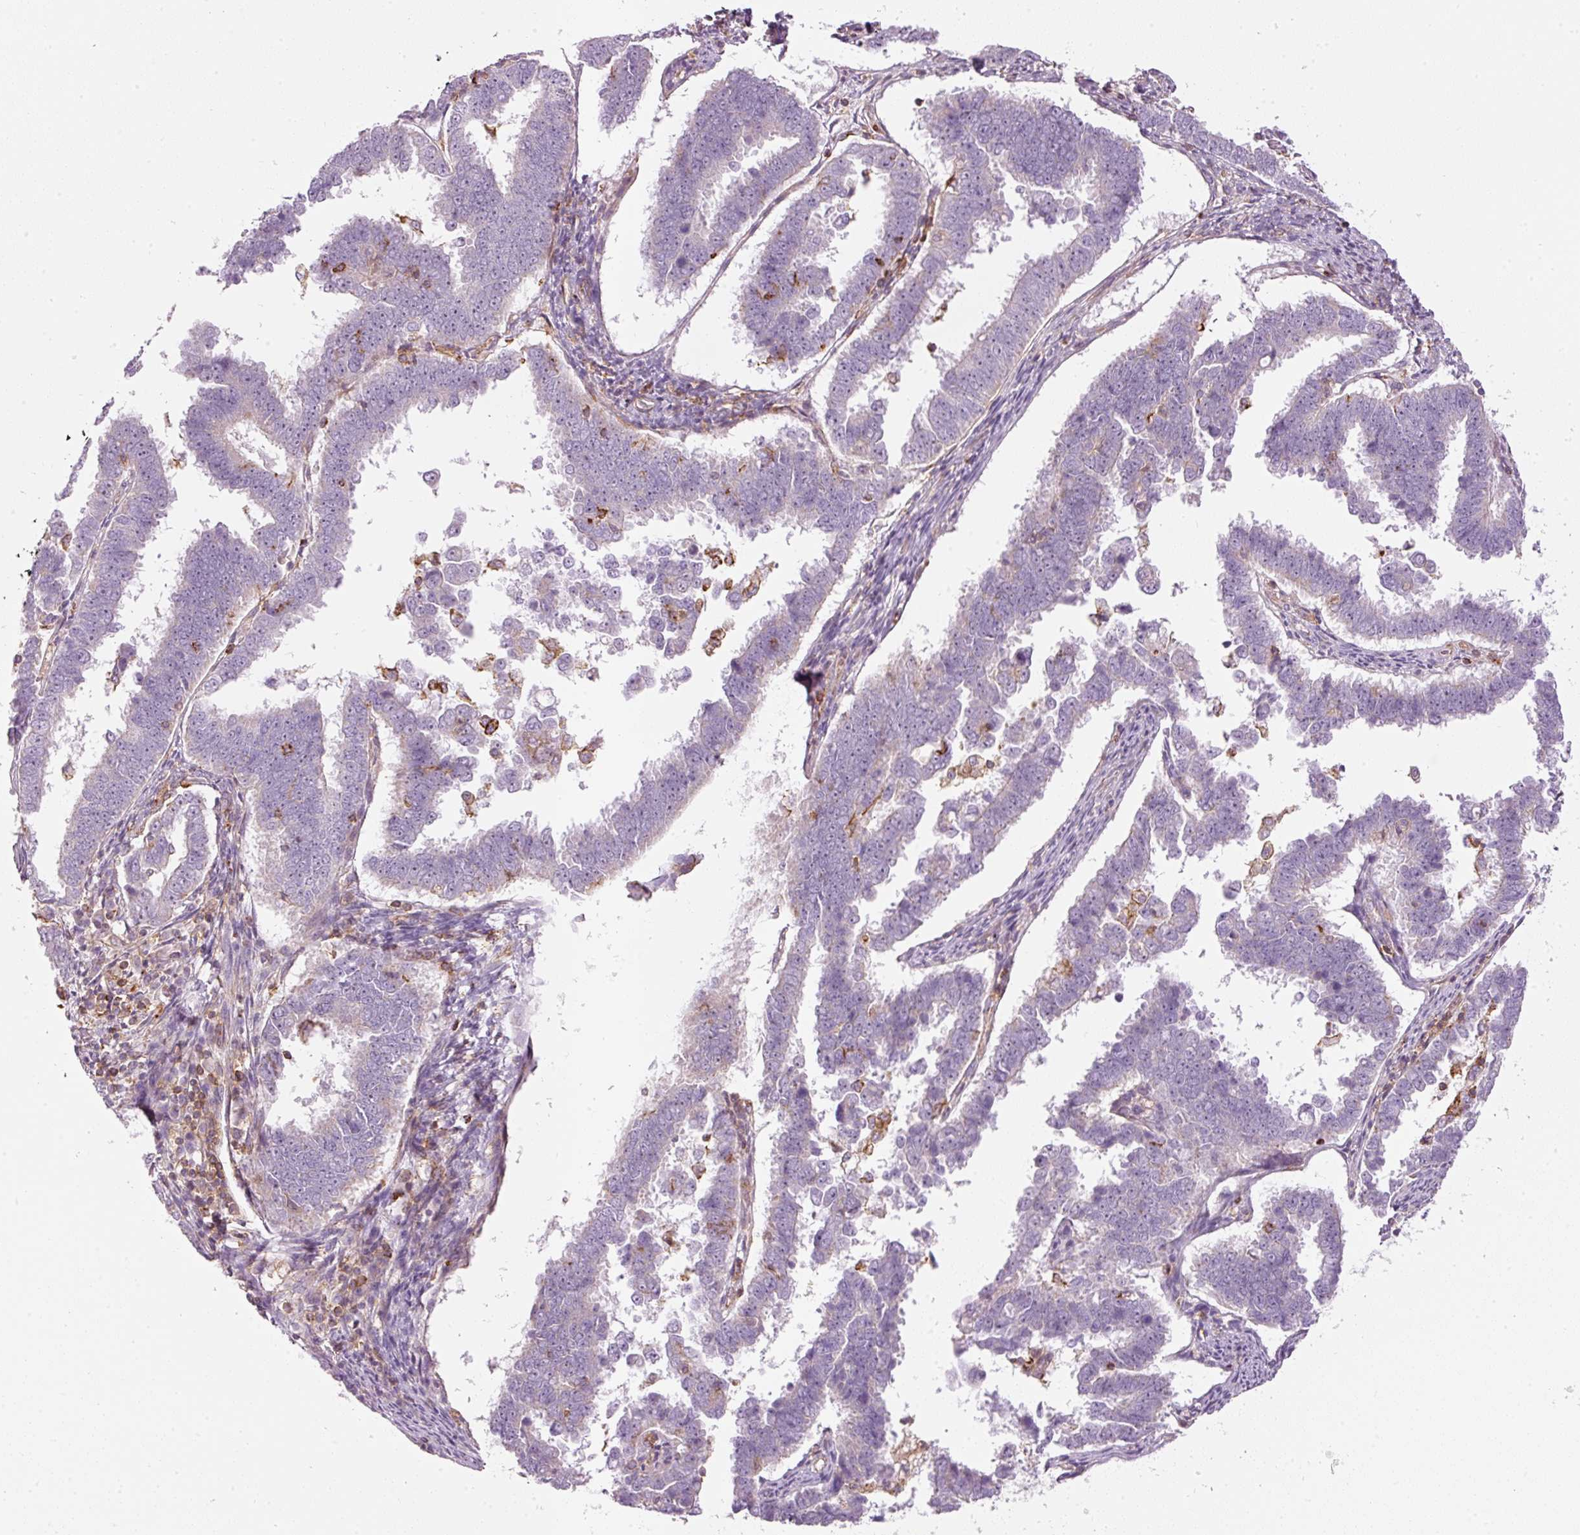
{"staining": {"intensity": "negative", "quantity": "none", "location": "none"}, "tissue": "endometrial cancer", "cell_type": "Tumor cells", "image_type": "cancer", "snomed": [{"axis": "morphology", "description": "Adenocarcinoma, NOS"}, {"axis": "topography", "description": "Endometrium"}], "caption": "Immunohistochemical staining of human endometrial cancer reveals no significant staining in tumor cells.", "gene": "SIPA1", "patient": {"sex": "female", "age": 75}}